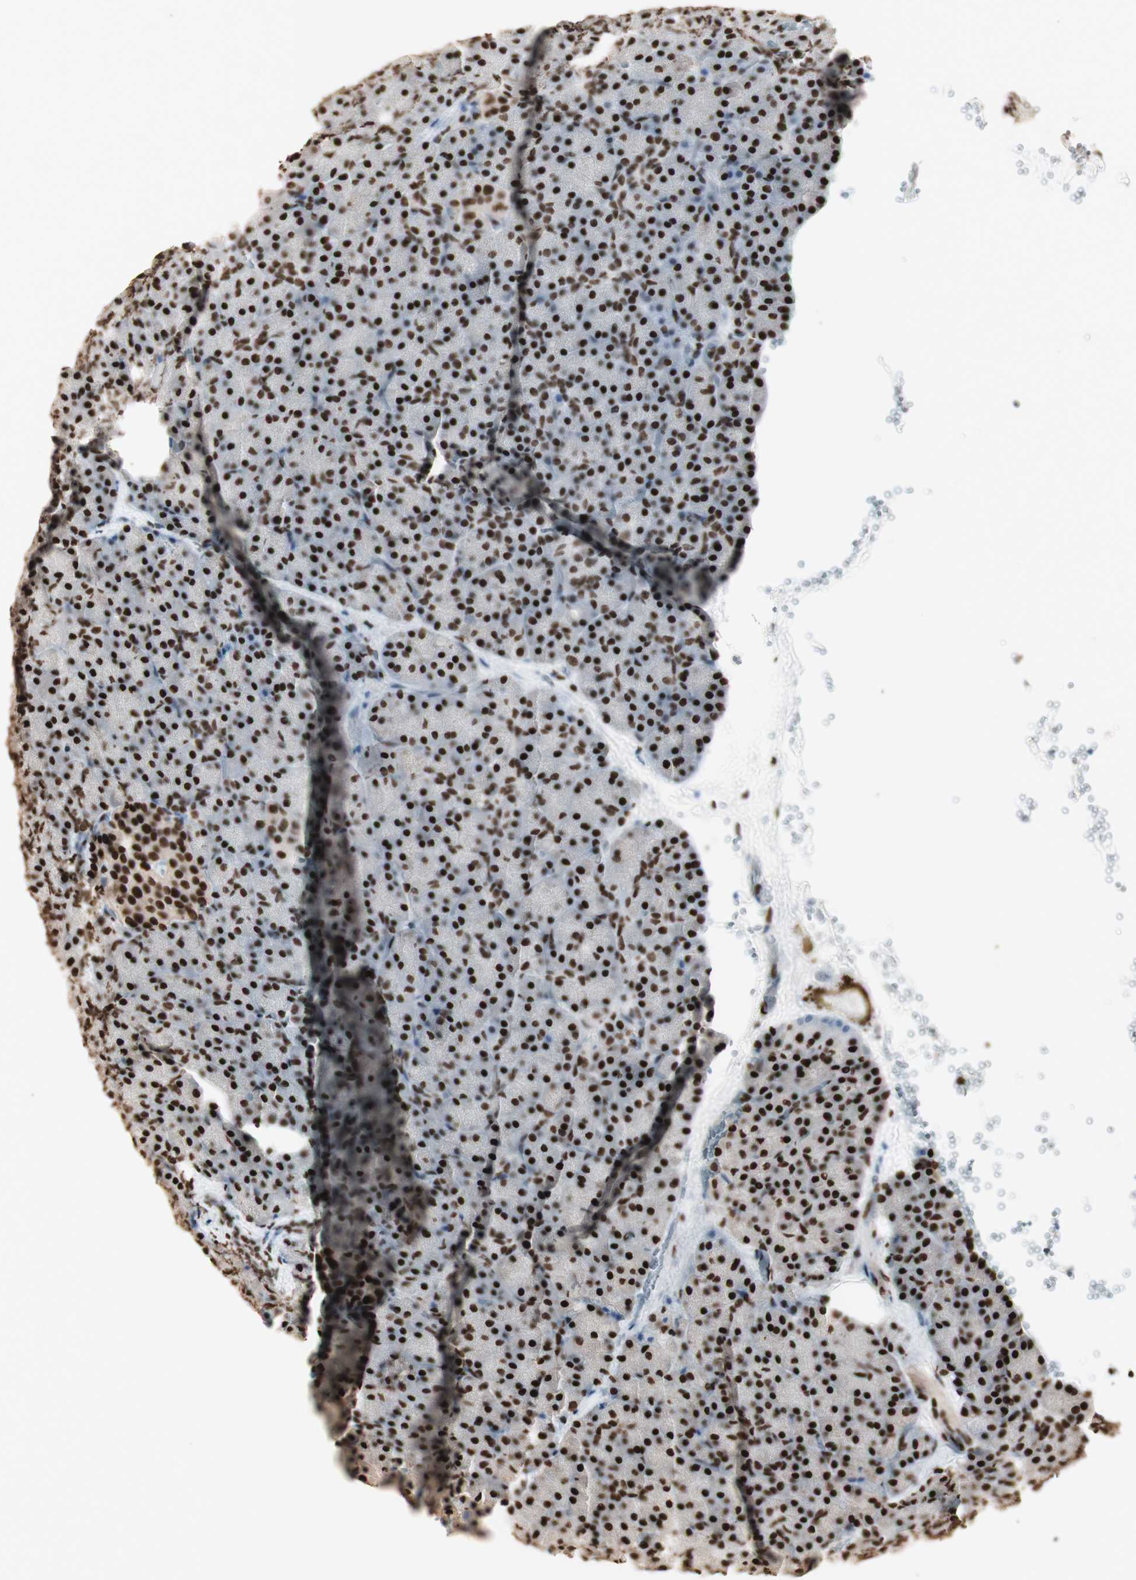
{"staining": {"intensity": "strong", "quantity": ">75%", "location": "nuclear"}, "tissue": "pancreas", "cell_type": "Exocrine glandular cells", "image_type": "normal", "snomed": [{"axis": "morphology", "description": "Normal tissue, NOS"}, {"axis": "topography", "description": "Pancreas"}], "caption": "The immunohistochemical stain shows strong nuclear expression in exocrine glandular cells of unremarkable pancreas.", "gene": "HNRNPA2B1", "patient": {"sex": "female", "age": 35}}